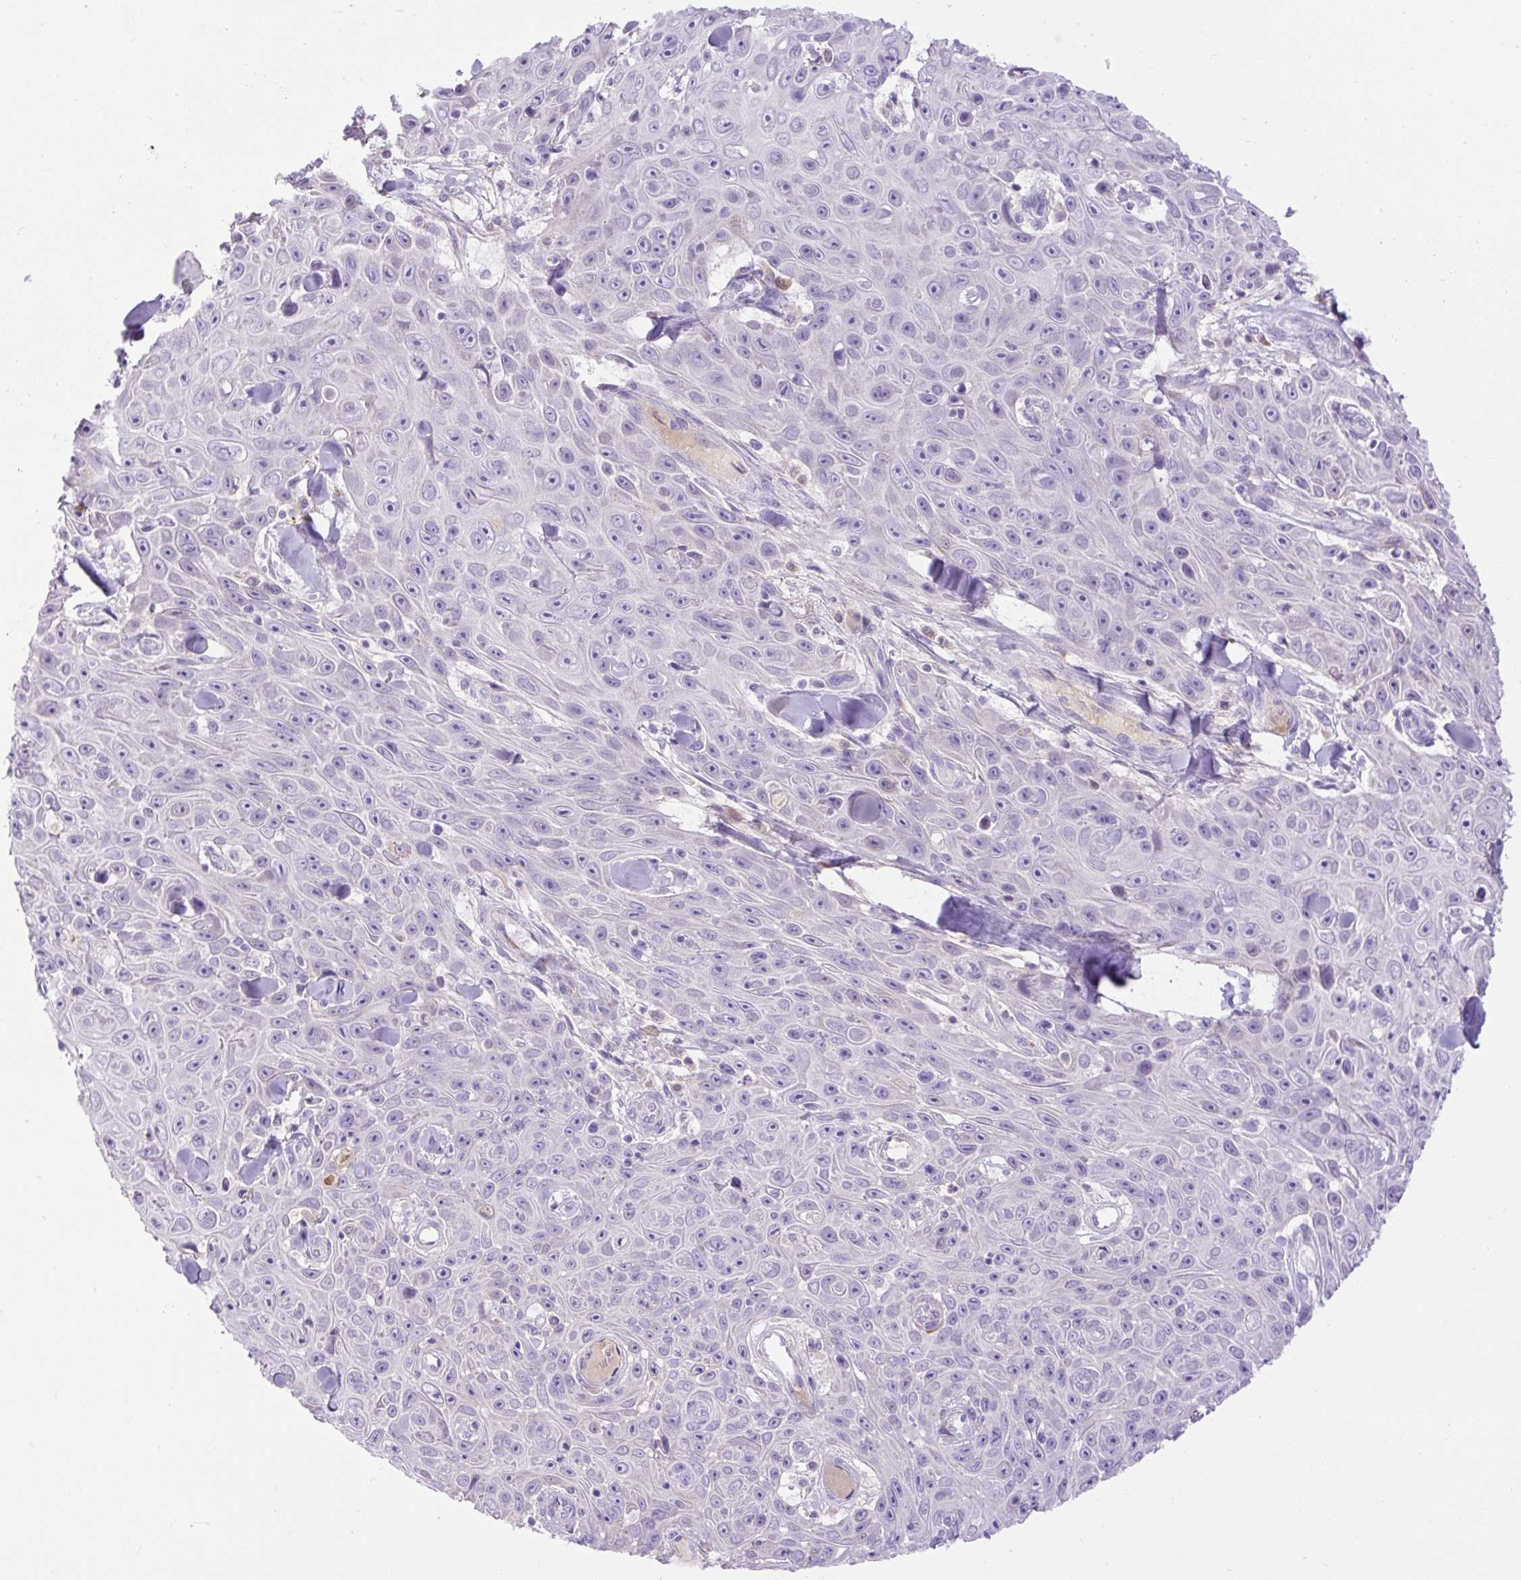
{"staining": {"intensity": "negative", "quantity": "none", "location": "none"}, "tissue": "skin cancer", "cell_type": "Tumor cells", "image_type": "cancer", "snomed": [{"axis": "morphology", "description": "Squamous cell carcinoma, NOS"}, {"axis": "topography", "description": "Skin"}], "caption": "Skin squamous cell carcinoma was stained to show a protein in brown. There is no significant positivity in tumor cells. Nuclei are stained in blue.", "gene": "SPTBN5", "patient": {"sex": "male", "age": 82}}